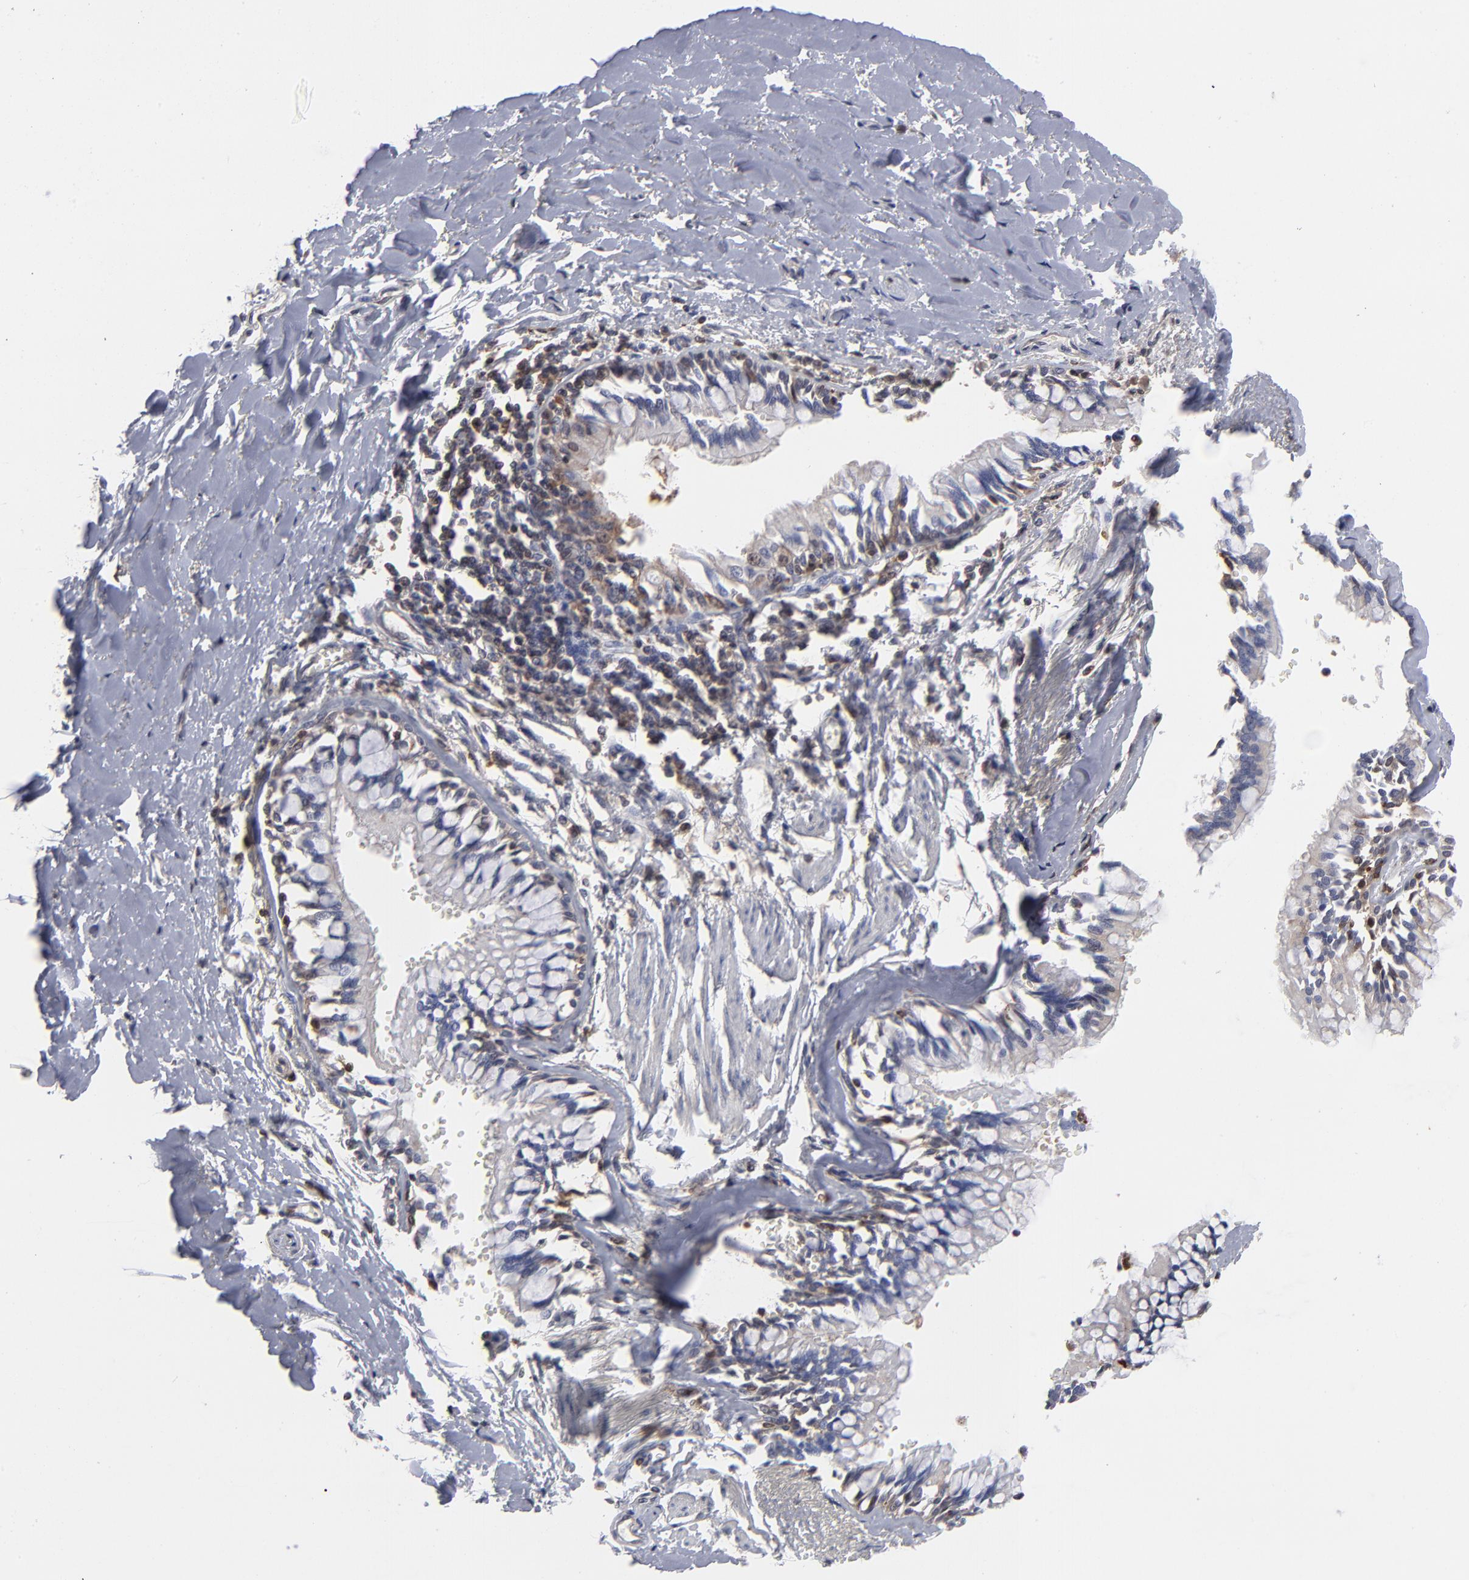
{"staining": {"intensity": "weak", "quantity": ">75%", "location": "cytoplasmic/membranous"}, "tissue": "bronchus", "cell_type": "Respiratory epithelial cells", "image_type": "normal", "snomed": [{"axis": "morphology", "description": "Normal tissue, NOS"}, {"axis": "topography", "description": "Bronchus"}, {"axis": "topography", "description": "Lung"}], "caption": "The image demonstrates a brown stain indicating the presence of a protein in the cytoplasmic/membranous of respiratory epithelial cells in bronchus. (DAB IHC with brightfield microscopy, high magnification).", "gene": "MAP2K1", "patient": {"sex": "female", "age": 56}}